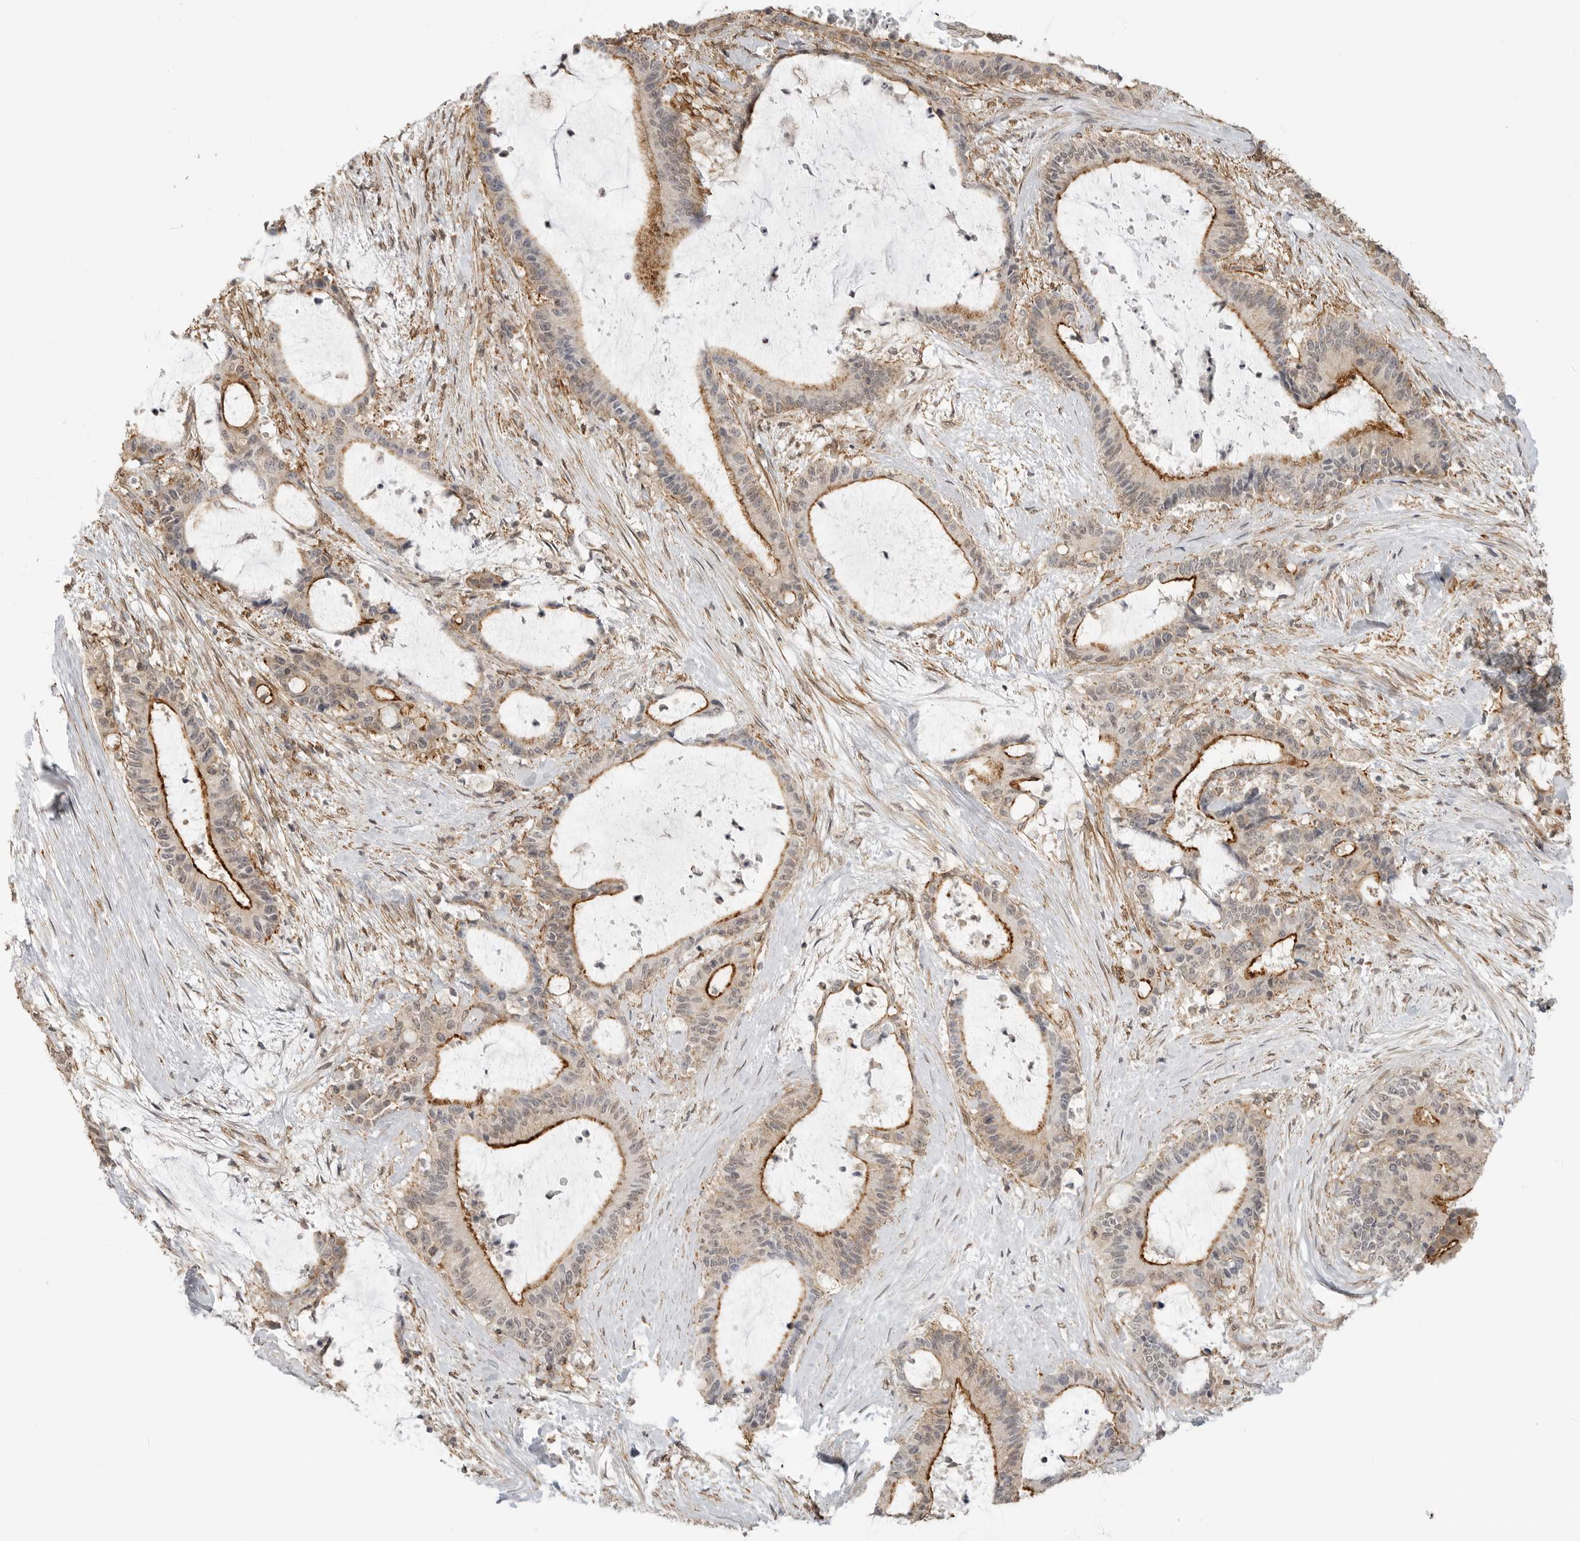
{"staining": {"intensity": "strong", "quantity": "<25%", "location": "cytoplasmic/membranous"}, "tissue": "liver cancer", "cell_type": "Tumor cells", "image_type": "cancer", "snomed": [{"axis": "morphology", "description": "Normal tissue, NOS"}, {"axis": "morphology", "description": "Cholangiocarcinoma"}, {"axis": "topography", "description": "Liver"}, {"axis": "topography", "description": "Peripheral nerve tissue"}], "caption": "A brown stain labels strong cytoplasmic/membranous staining of a protein in human liver cholangiocarcinoma tumor cells.", "gene": "GPC2", "patient": {"sex": "female", "age": 73}}